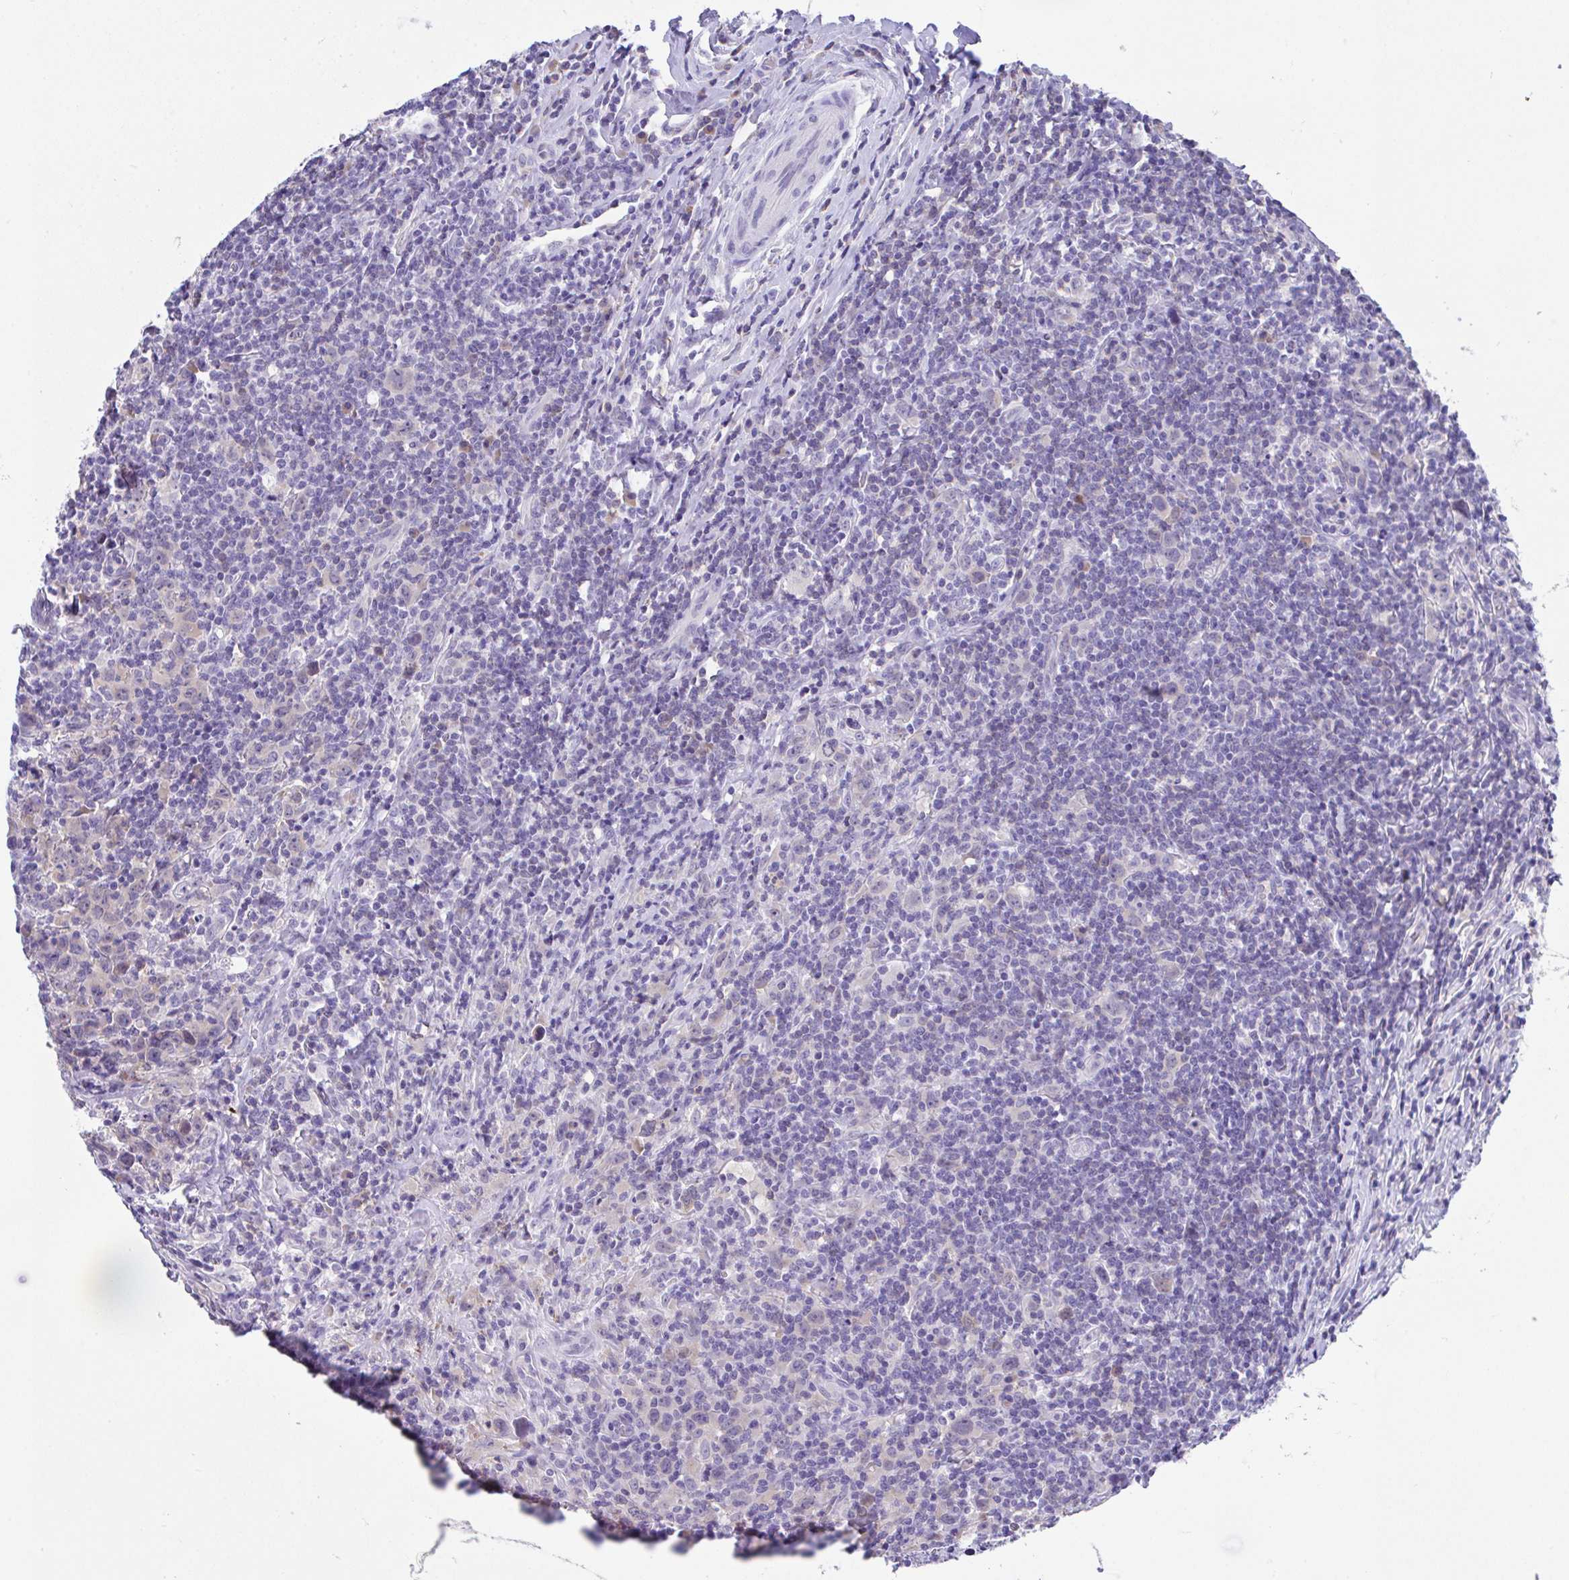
{"staining": {"intensity": "weak", "quantity": "<25%", "location": "nuclear"}, "tissue": "lymphoma", "cell_type": "Tumor cells", "image_type": "cancer", "snomed": [{"axis": "morphology", "description": "Hodgkin's disease, NOS"}, {"axis": "topography", "description": "Lymph node"}], "caption": "Human lymphoma stained for a protein using immunohistochemistry (IHC) exhibits no staining in tumor cells.", "gene": "HOXB4", "patient": {"sex": "female", "age": 18}}